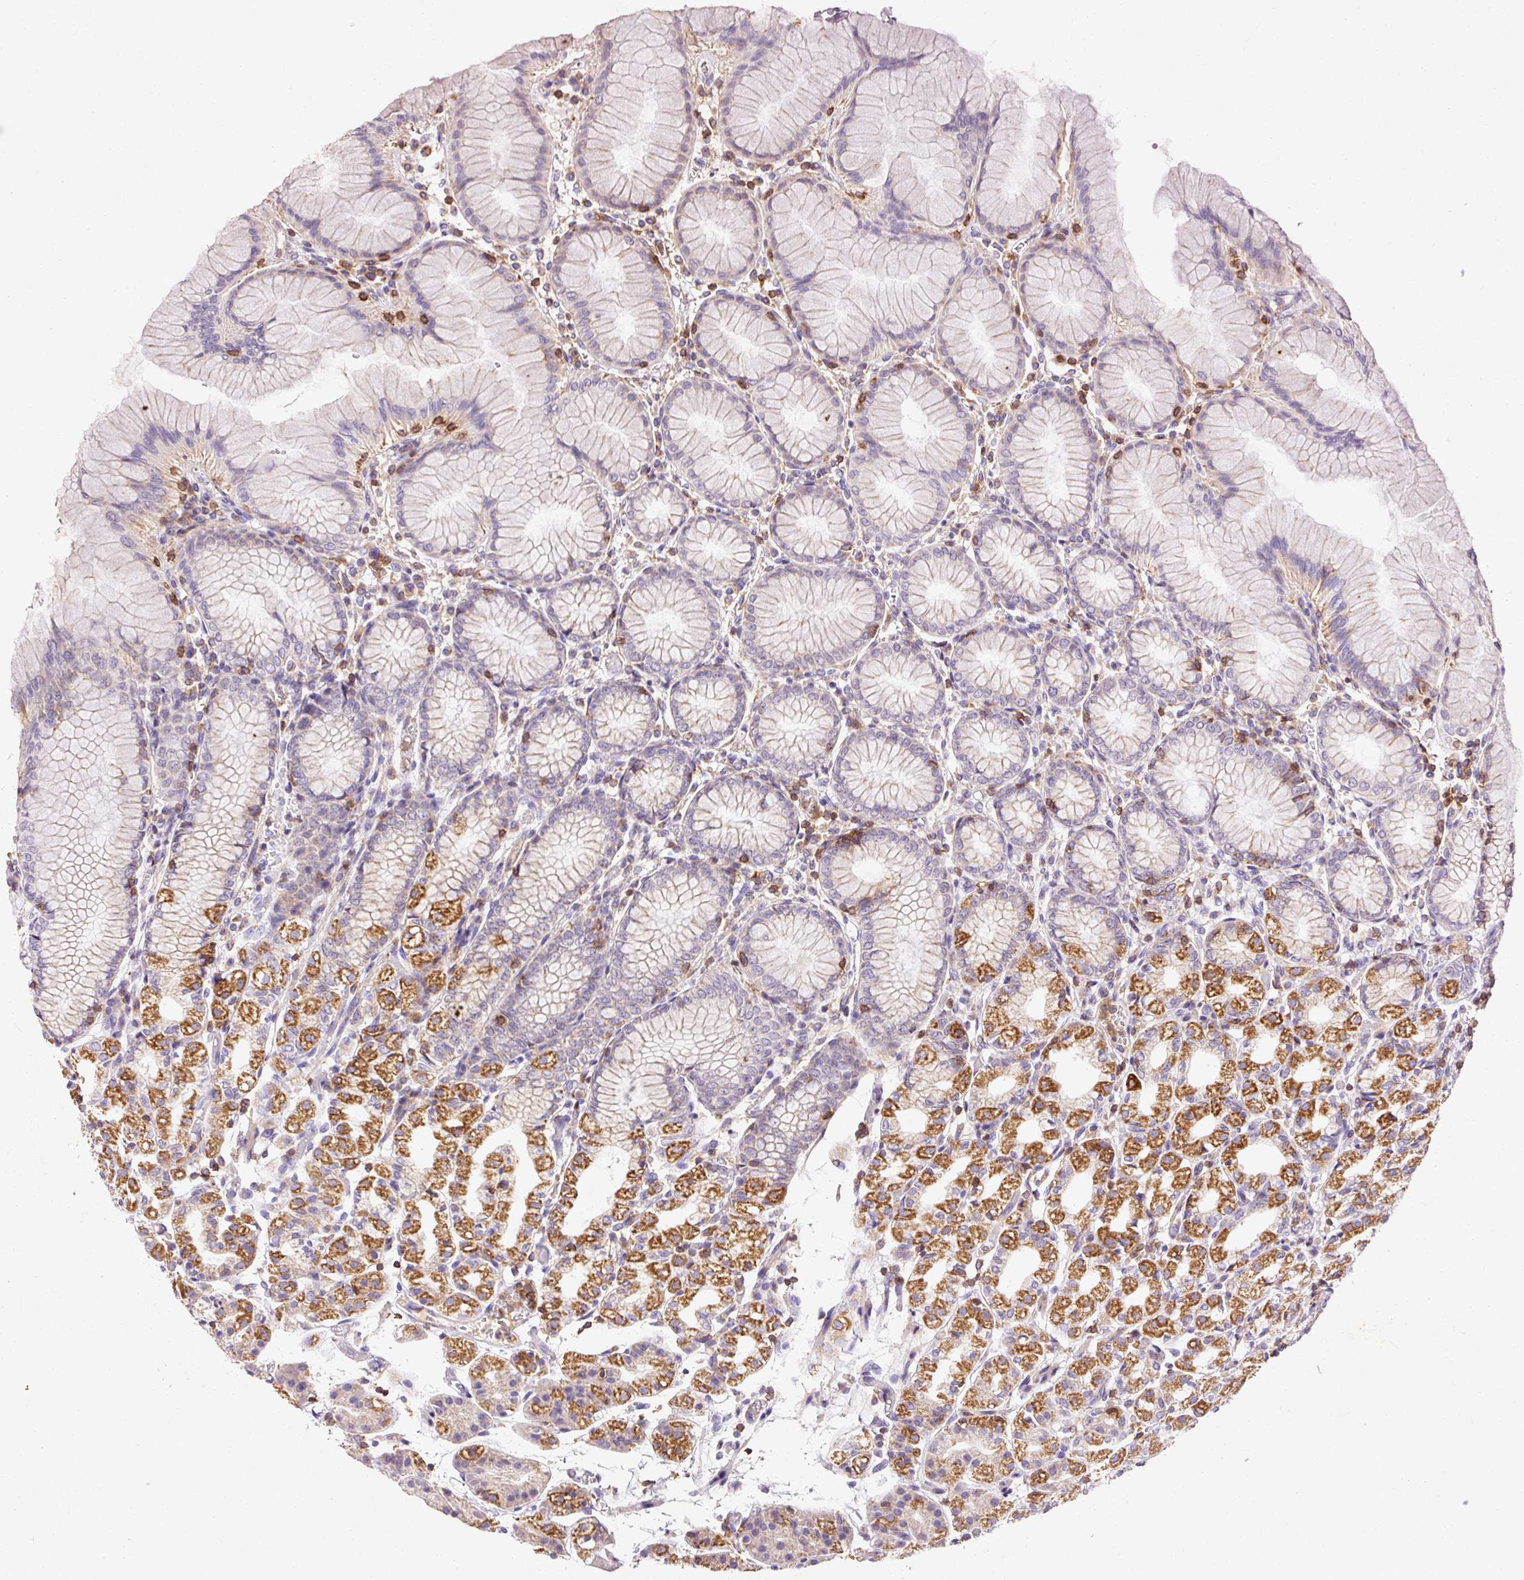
{"staining": {"intensity": "strong", "quantity": "25%-75%", "location": "cytoplasmic/membranous"}, "tissue": "stomach", "cell_type": "Glandular cells", "image_type": "normal", "snomed": [{"axis": "morphology", "description": "Normal tissue, NOS"}, {"axis": "topography", "description": "Stomach"}], "caption": "Protein staining displays strong cytoplasmic/membranous expression in approximately 25%-75% of glandular cells in unremarkable stomach.", "gene": "IMMT", "patient": {"sex": "female", "age": 57}}